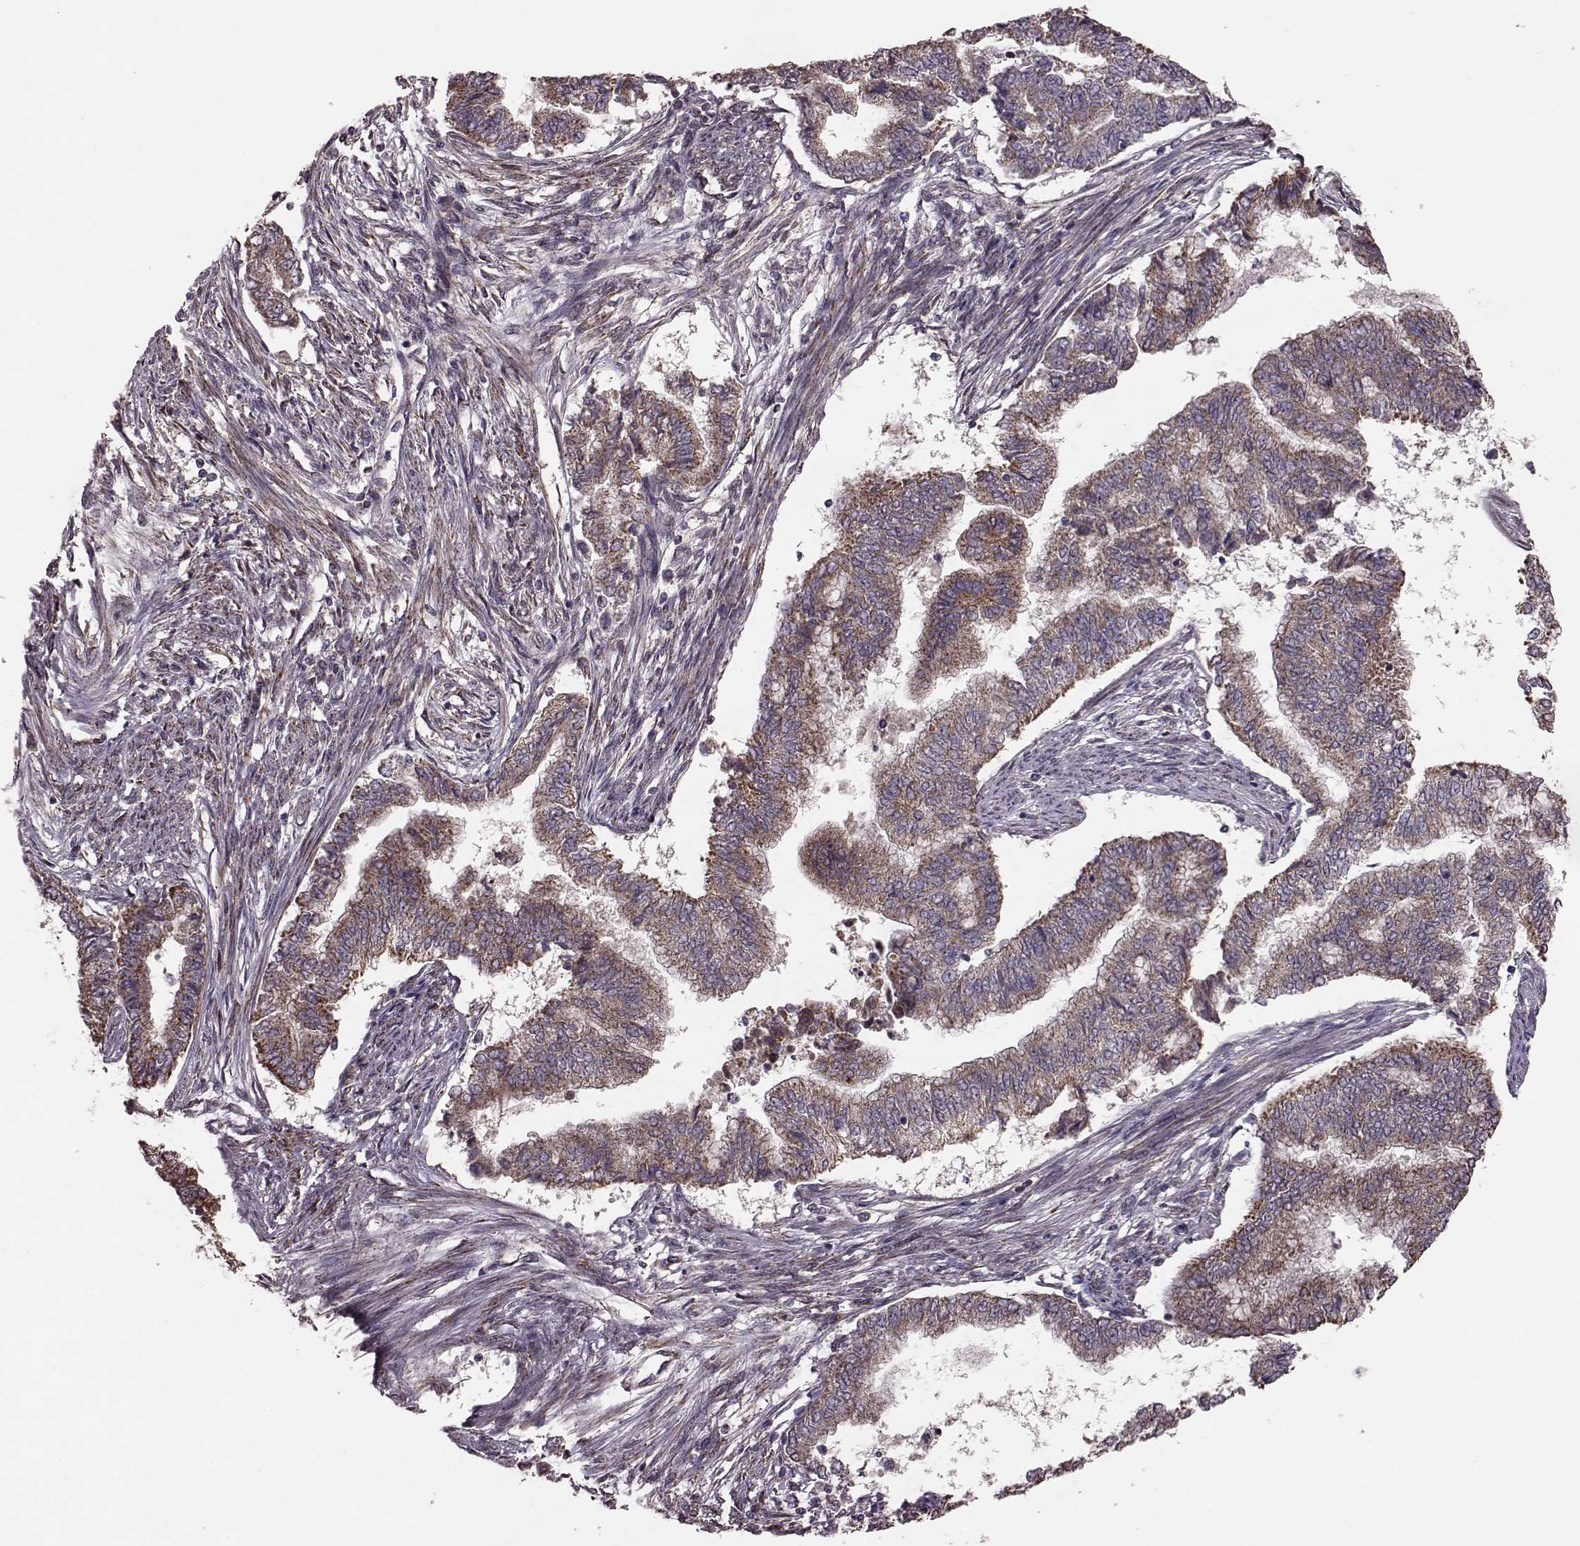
{"staining": {"intensity": "moderate", "quantity": ">75%", "location": "cytoplasmic/membranous"}, "tissue": "endometrial cancer", "cell_type": "Tumor cells", "image_type": "cancer", "snomed": [{"axis": "morphology", "description": "Adenocarcinoma, NOS"}, {"axis": "topography", "description": "Endometrium"}], "caption": "IHC histopathology image of endometrial cancer (adenocarcinoma) stained for a protein (brown), which shows medium levels of moderate cytoplasmic/membranous expression in approximately >75% of tumor cells.", "gene": "PUDP", "patient": {"sex": "female", "age": 65}}